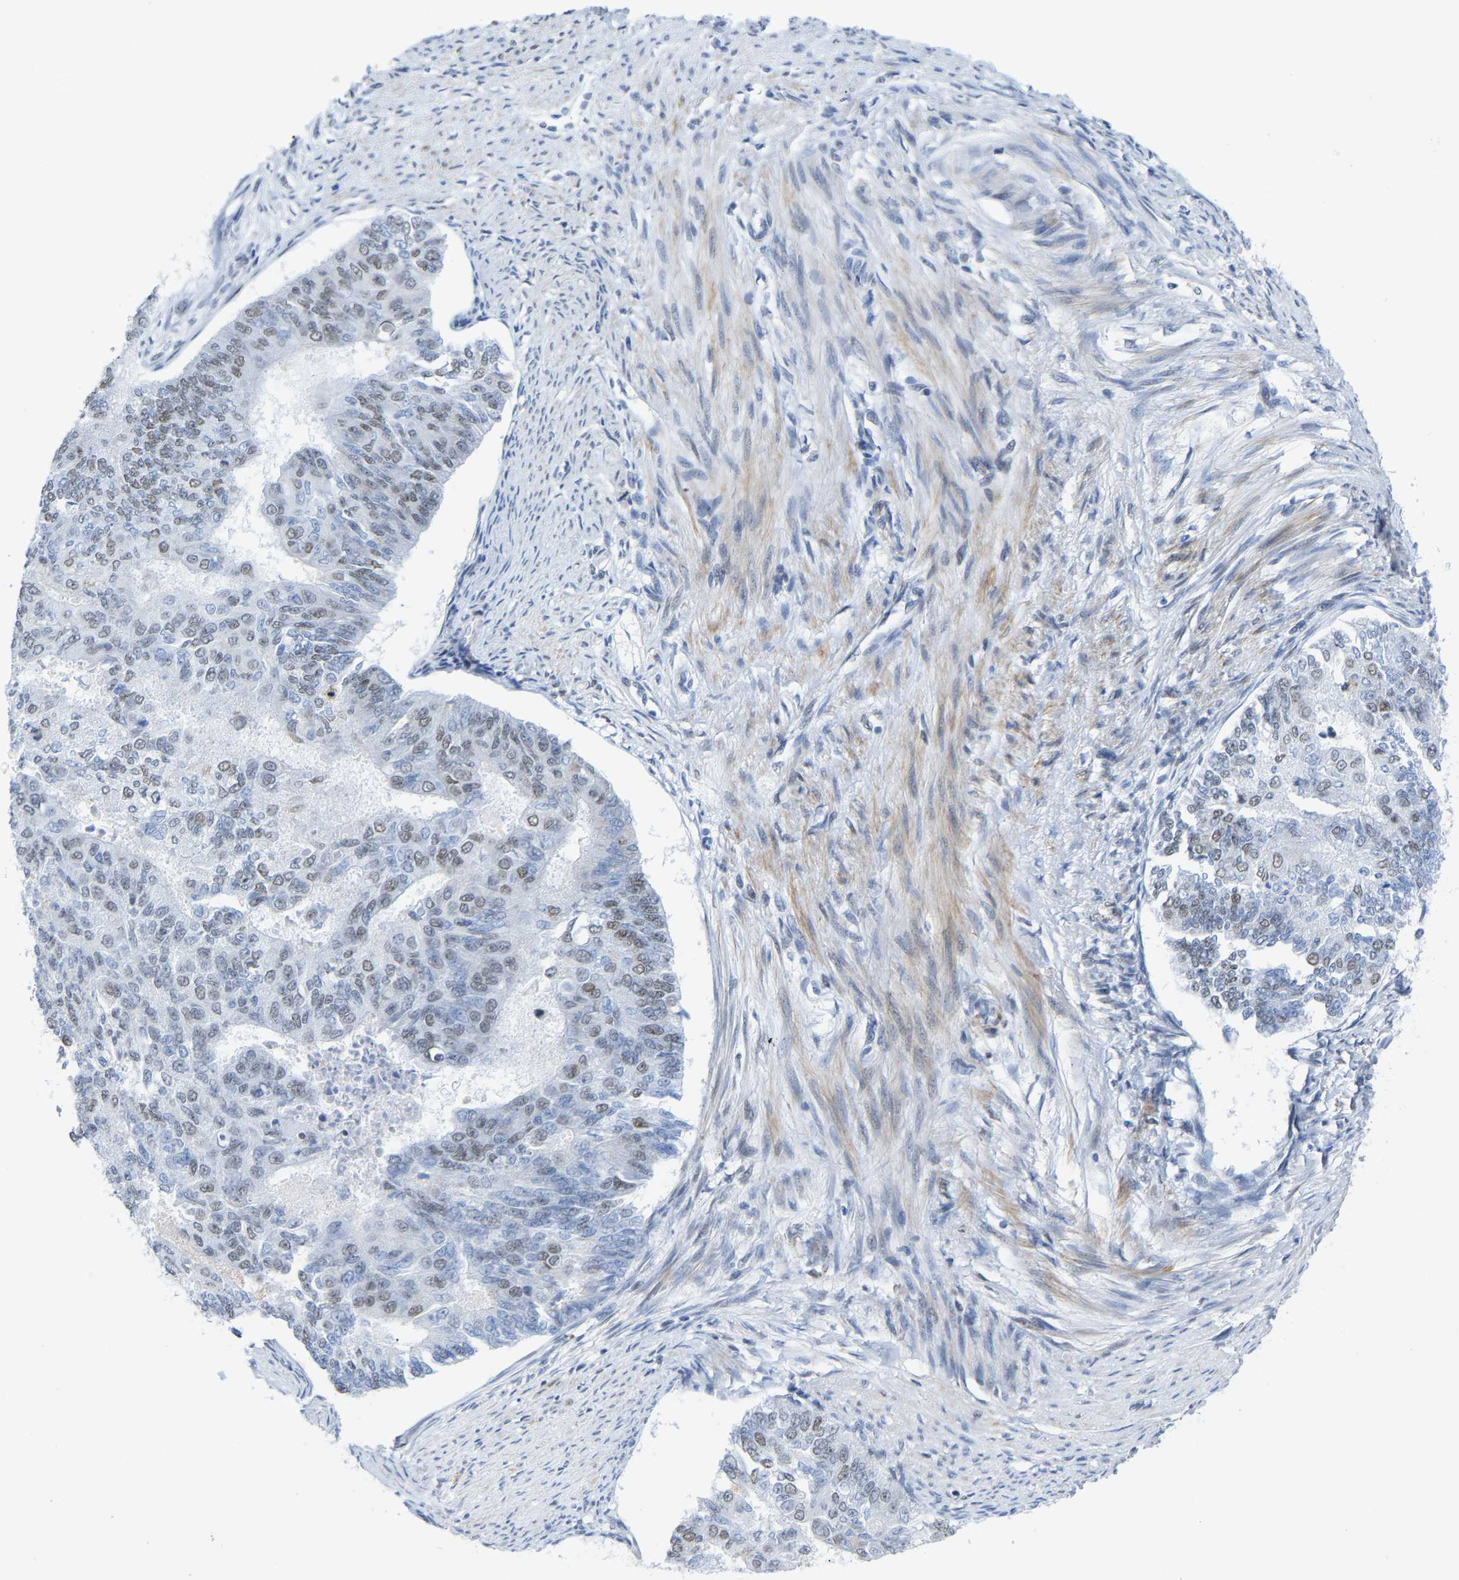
{"staining": {"intensity": "weak", "quantity": "25%-75%", "location": "nuclear"}, "tissue": "endometrial cancer", "cell_type": "Tumor cells", "image_type": "cancer", "snomed": [{"axis": "morphology", "description": "Adenocarcinoma, NOS"}, {"axis": "topography", "description": "Endometrium"}], "caption": "Tumor cells exhibit weak nuclear expression in about 25%-75% of cells in endometrial cancer (adenocarcinoma). (DAB IHC, brown staining for protein, blue staining for nuclei).", "gene": "FAM180A", "patient": {"sex": "female", "age": 32}}